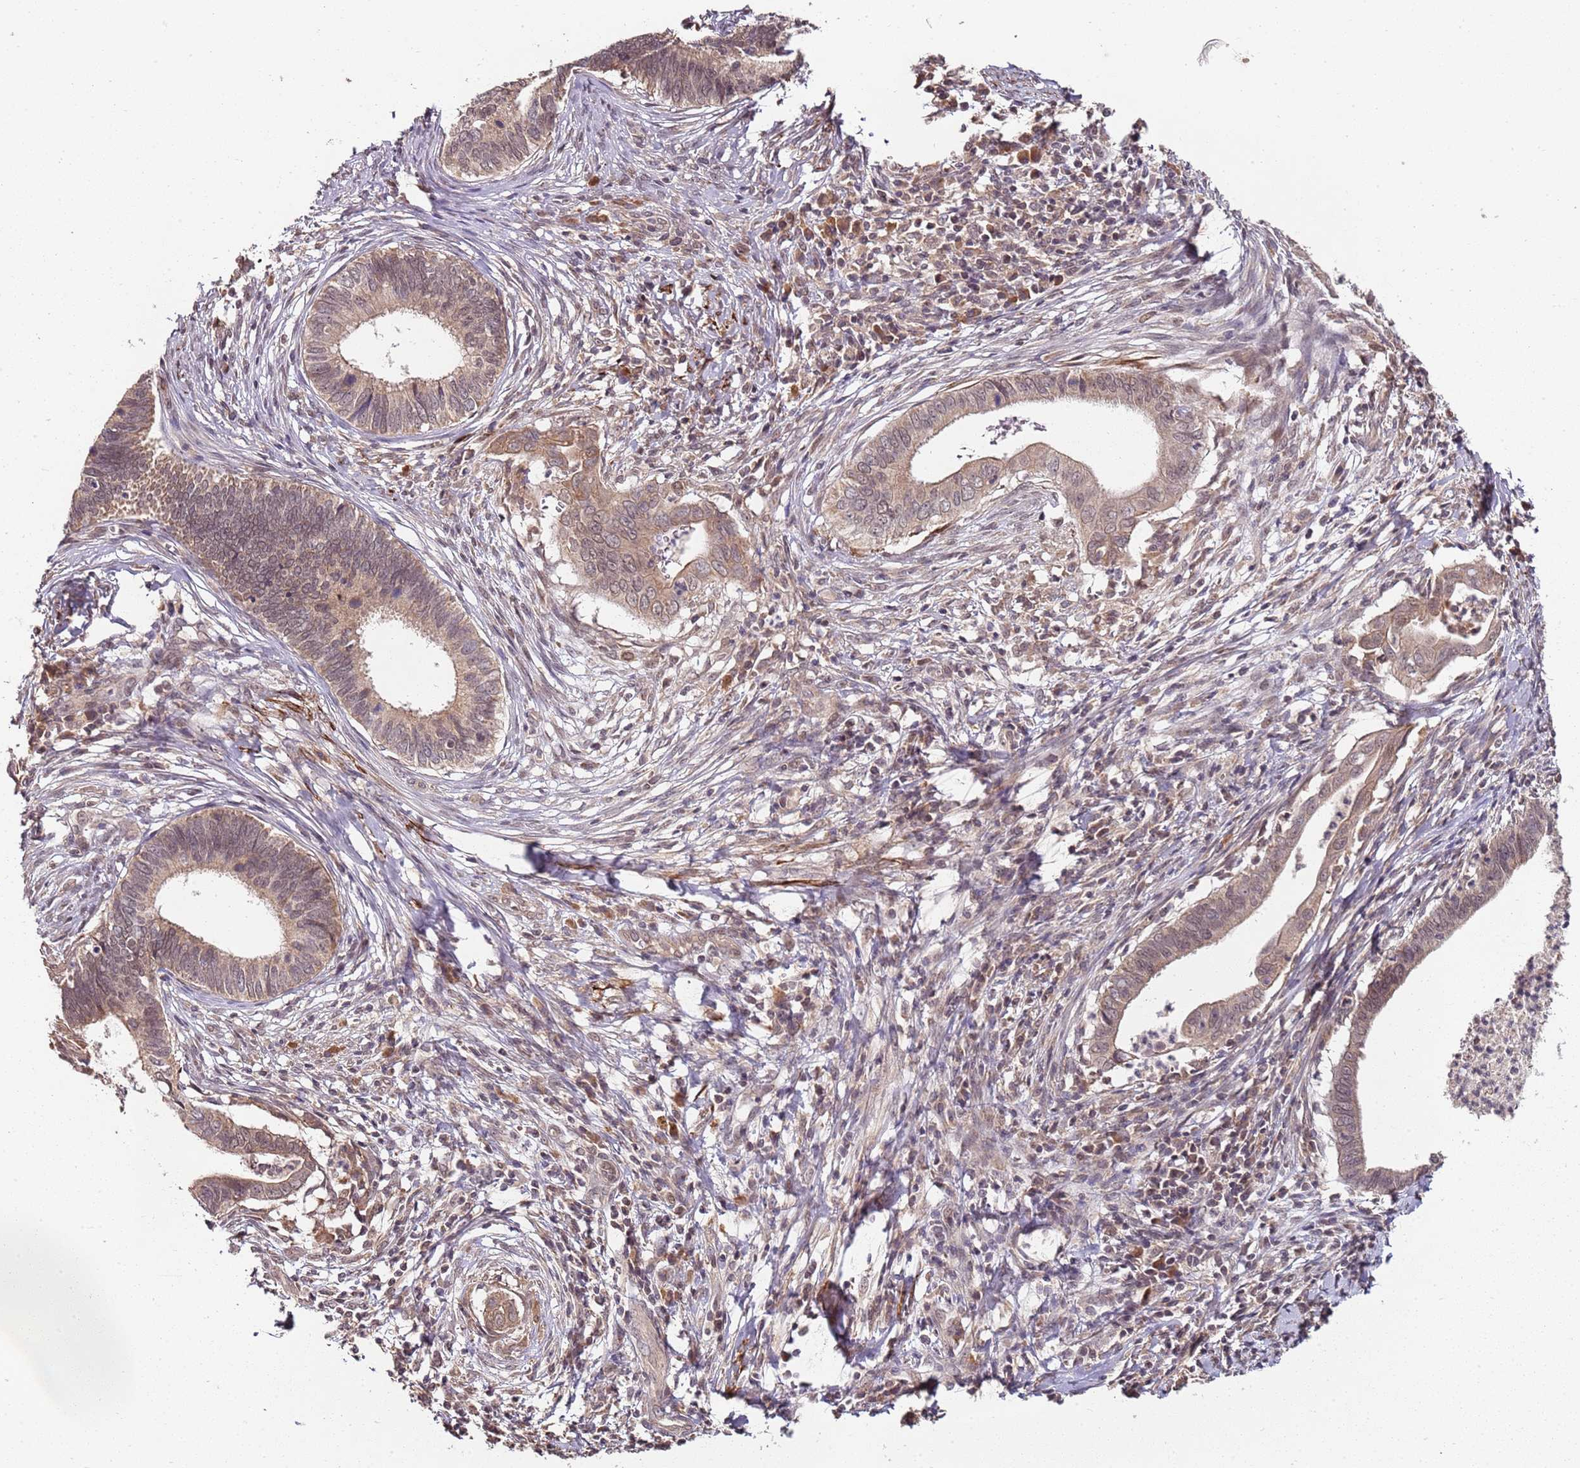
{"staining": {"intensity": "weak", "quantity": ">75%", "location": "cytoplasmic/membranous,nuclear"}, "tissue": "cervical cancer", "cell_type": "Tumor cells", "image_type": "cancer", "snomed": [{"axis": "morphology", "description": "Adenocarcinoma, NOS"}, {"axis": "topography", "description": "Cervix"}], "caption": "The histopathology image exhibits immunohistochemical staining of adenocarcinoma (cervical). There is weak cytoplasmic/membranous and nuclear staining is seen in approximately >75% of tumor cells.", "gene": "LIN37", "patient": {"sex": "female", "age": 42}}